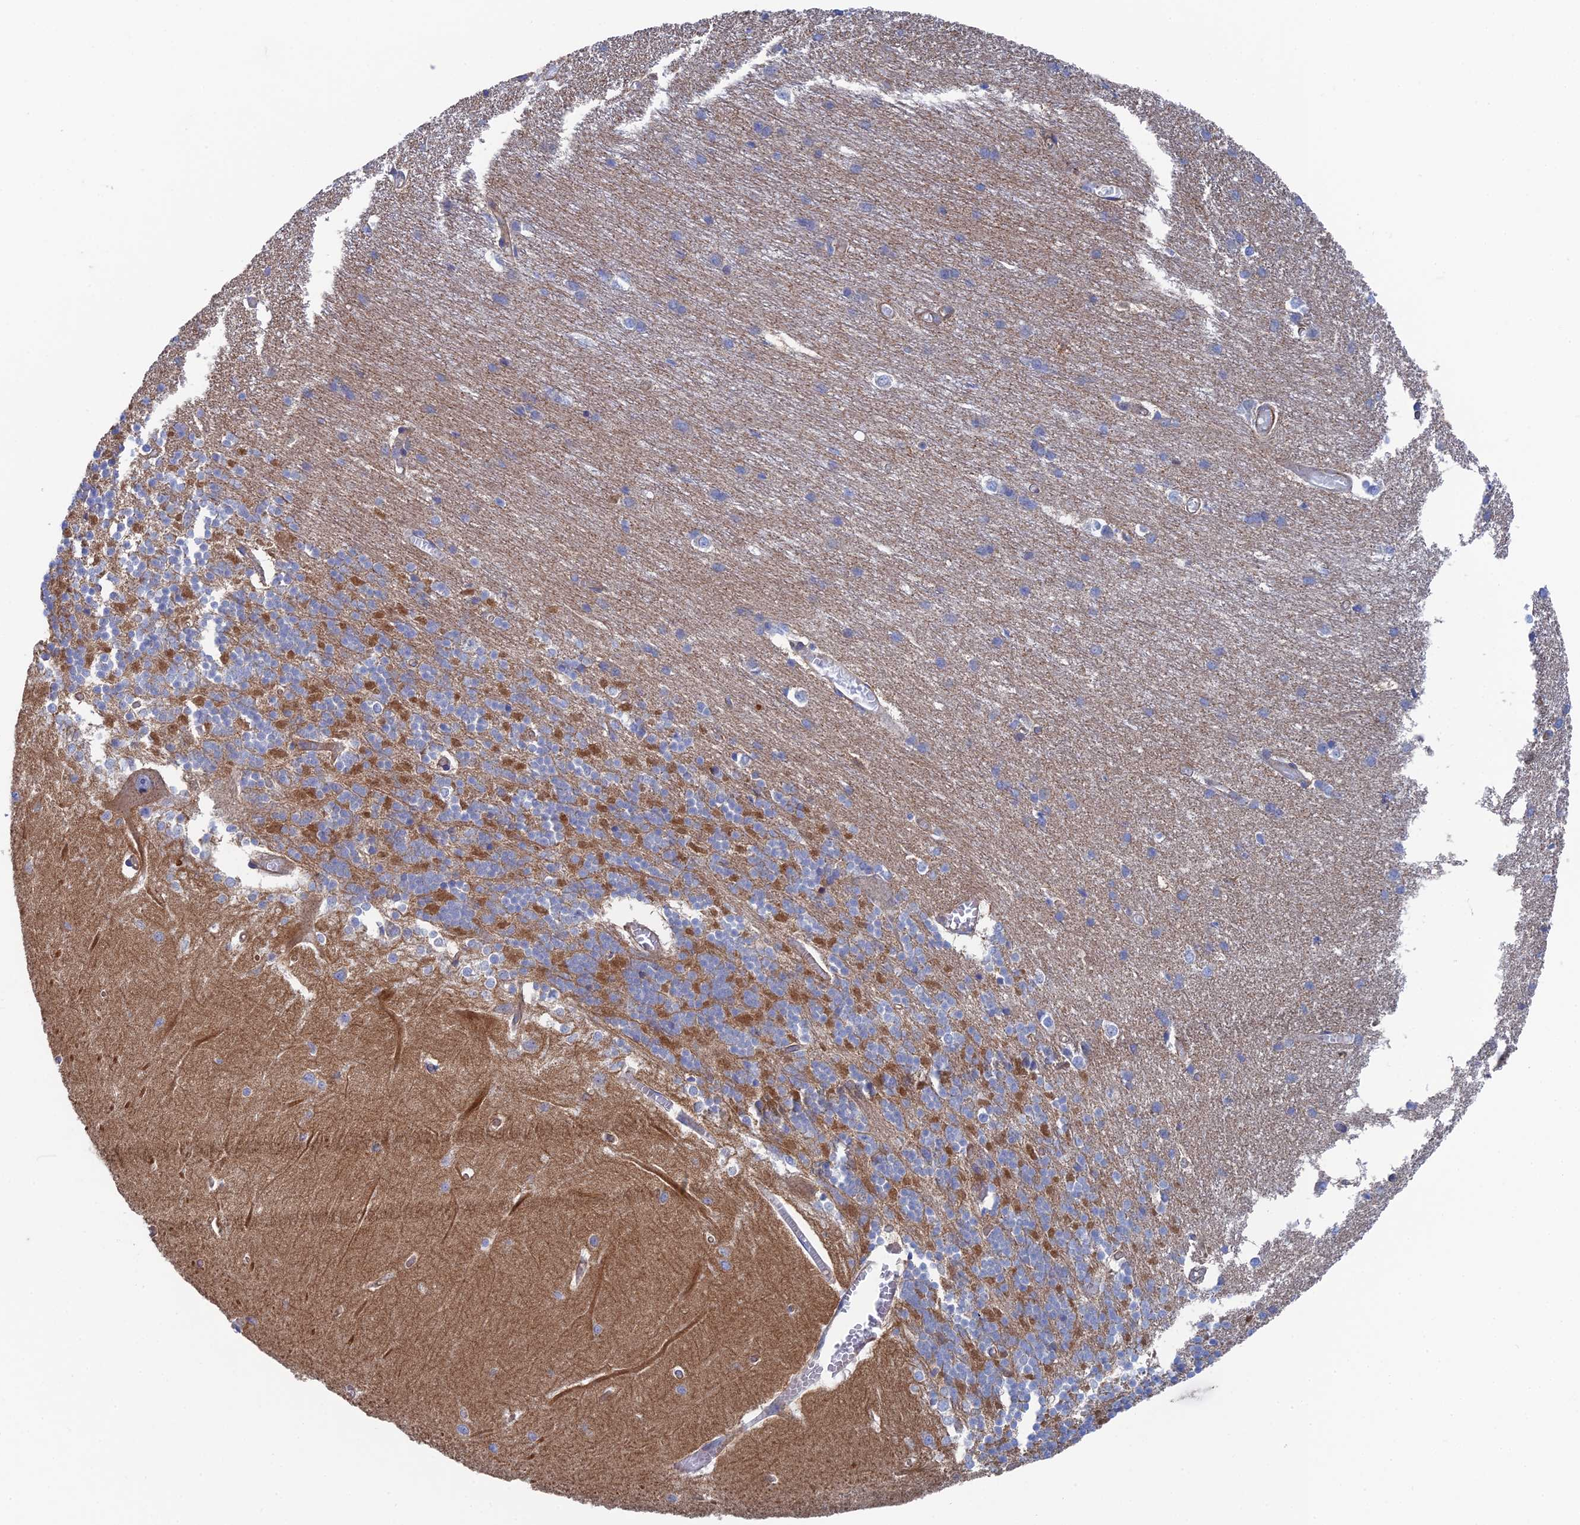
{"staining": {"intensity": "moderate", "quantity": "25%-75%", "location": "cytoplasmic/membranous"}, "tissue": "cerebellum", "cell_type": "Cells in granular layer", "image_type": "normal", "snomed": [{"axis": "morphology", "description": "Normal tissue, NOS"}, {"axis": "topography", "description": "Cerebellum"}], "caption": "Immunohistochemistry (IHC) staining of unremarkable cerebellum, which exhibits medium levels of moderate cytoplasmic/membranous staining in approximately 25%-75% of cells in granular layer indicating moderate cytoplasmic/membranous protein staining. The staining was performed using DAB (3,3'-diaminobenzidine) (brown) for protein detection and nuclei were counterstained in hematoxylin (blue).", "gene": "SNX11", "patient": {"sex": "male", "age": 37}}